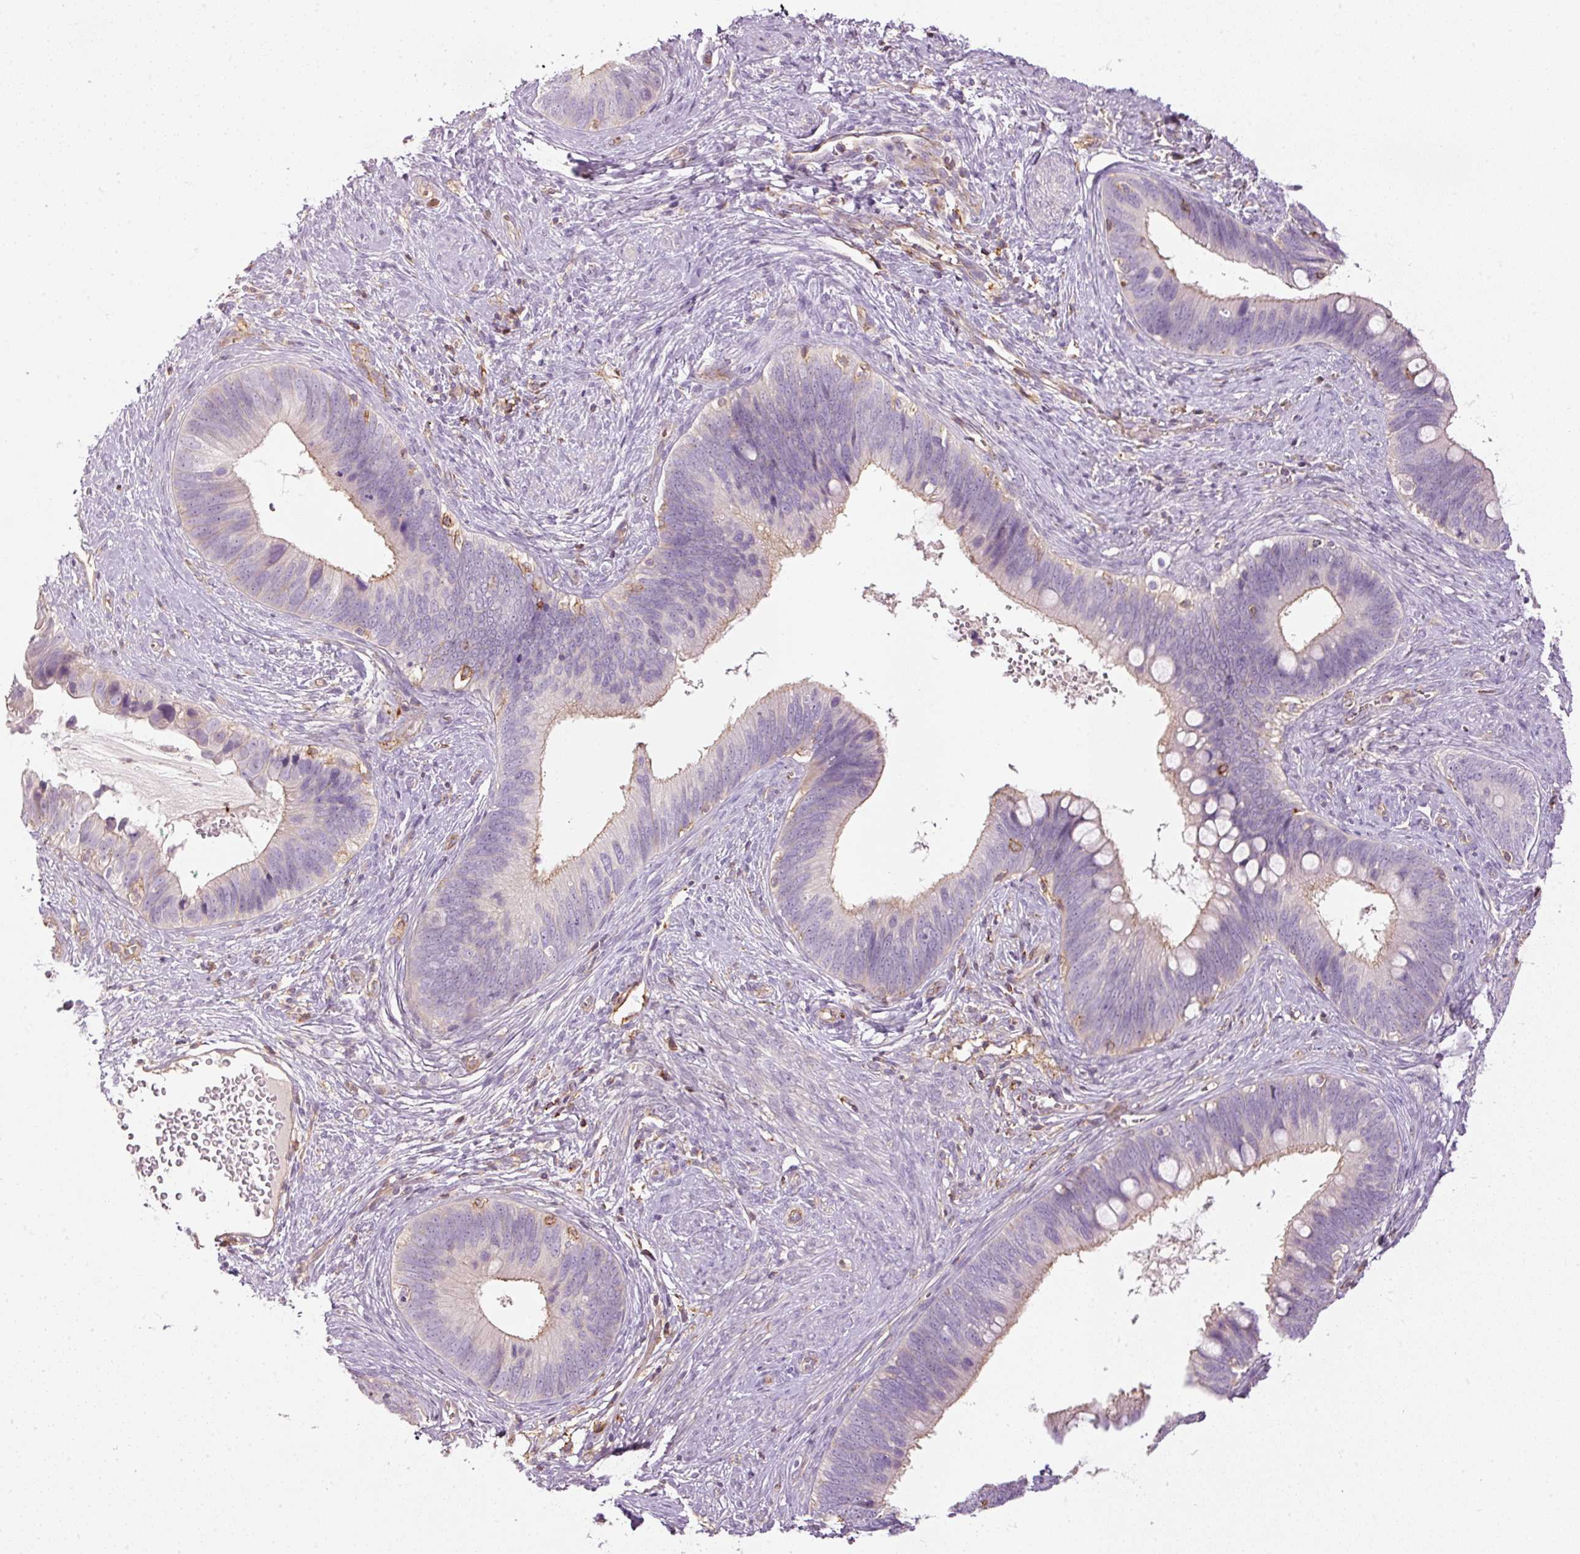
{"staining": {"intensity": "weak", "quantity": "25%-75%", "location": "cytoplasmic/membranous"}, "tissue": "cervical cancer", "cell_type": "Tumor cells", "image_type": "cancer", "snomed": [{"axis": "morphology", "description": "Adenocarcinoma, NOS"}, {"axis": "topography", "description": "Cervix"}], "caption": "DAB (3,3'-diaminobenzidine) immunohistochemical staining of human adenocarcinoma (cervical) exhibits weak cytoplasmic/membranous protein positivity in approximately 25%-75% of tumor cells.", "gene": "SIPA1", "patient": {"sex": "female", "age": 42}}